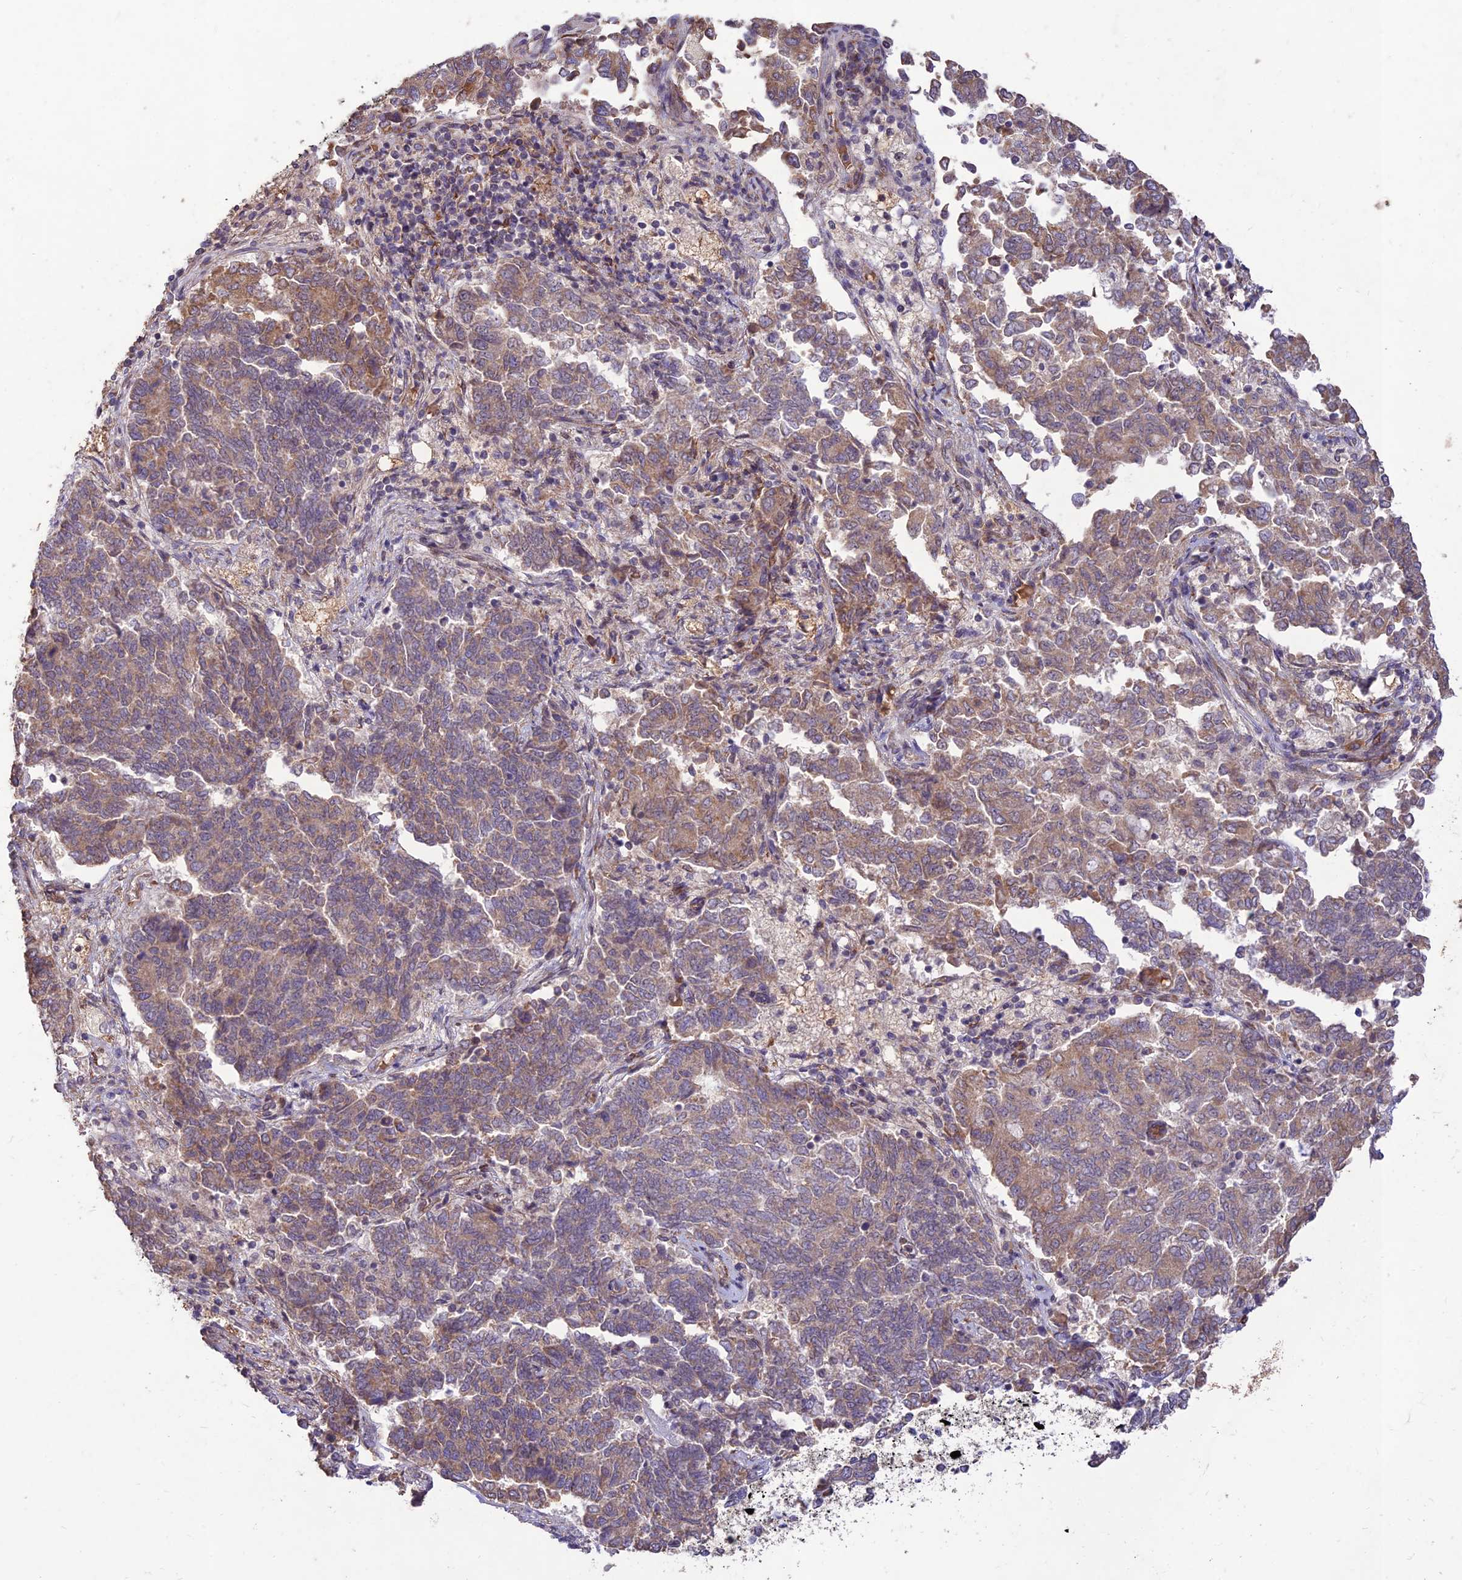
{"staining": {"intensity": "weak", "quantity": "25%-75%", "location": "cytoplasmic/membranous"}, "tissue": "endometrial cancer", "cell_type": "Tumor cells", "image_type": "cancer", "snomed": [{"axis": "morphology", "description": "Adenocarcinoma, NOS"}, {"axis": "topography", "description": "Endometrium"}], "caption": "Protein expression analysis of human endometrial adenocarcinoma reveals weak cytoplasmic/membranous positivity in about 25%-75% of tumor cells. (brown staining indicates protein expression, while blue staining denotes nuclei).", "gene": "PPP1R11", "patient": {"sex": "female", "age": 80}}